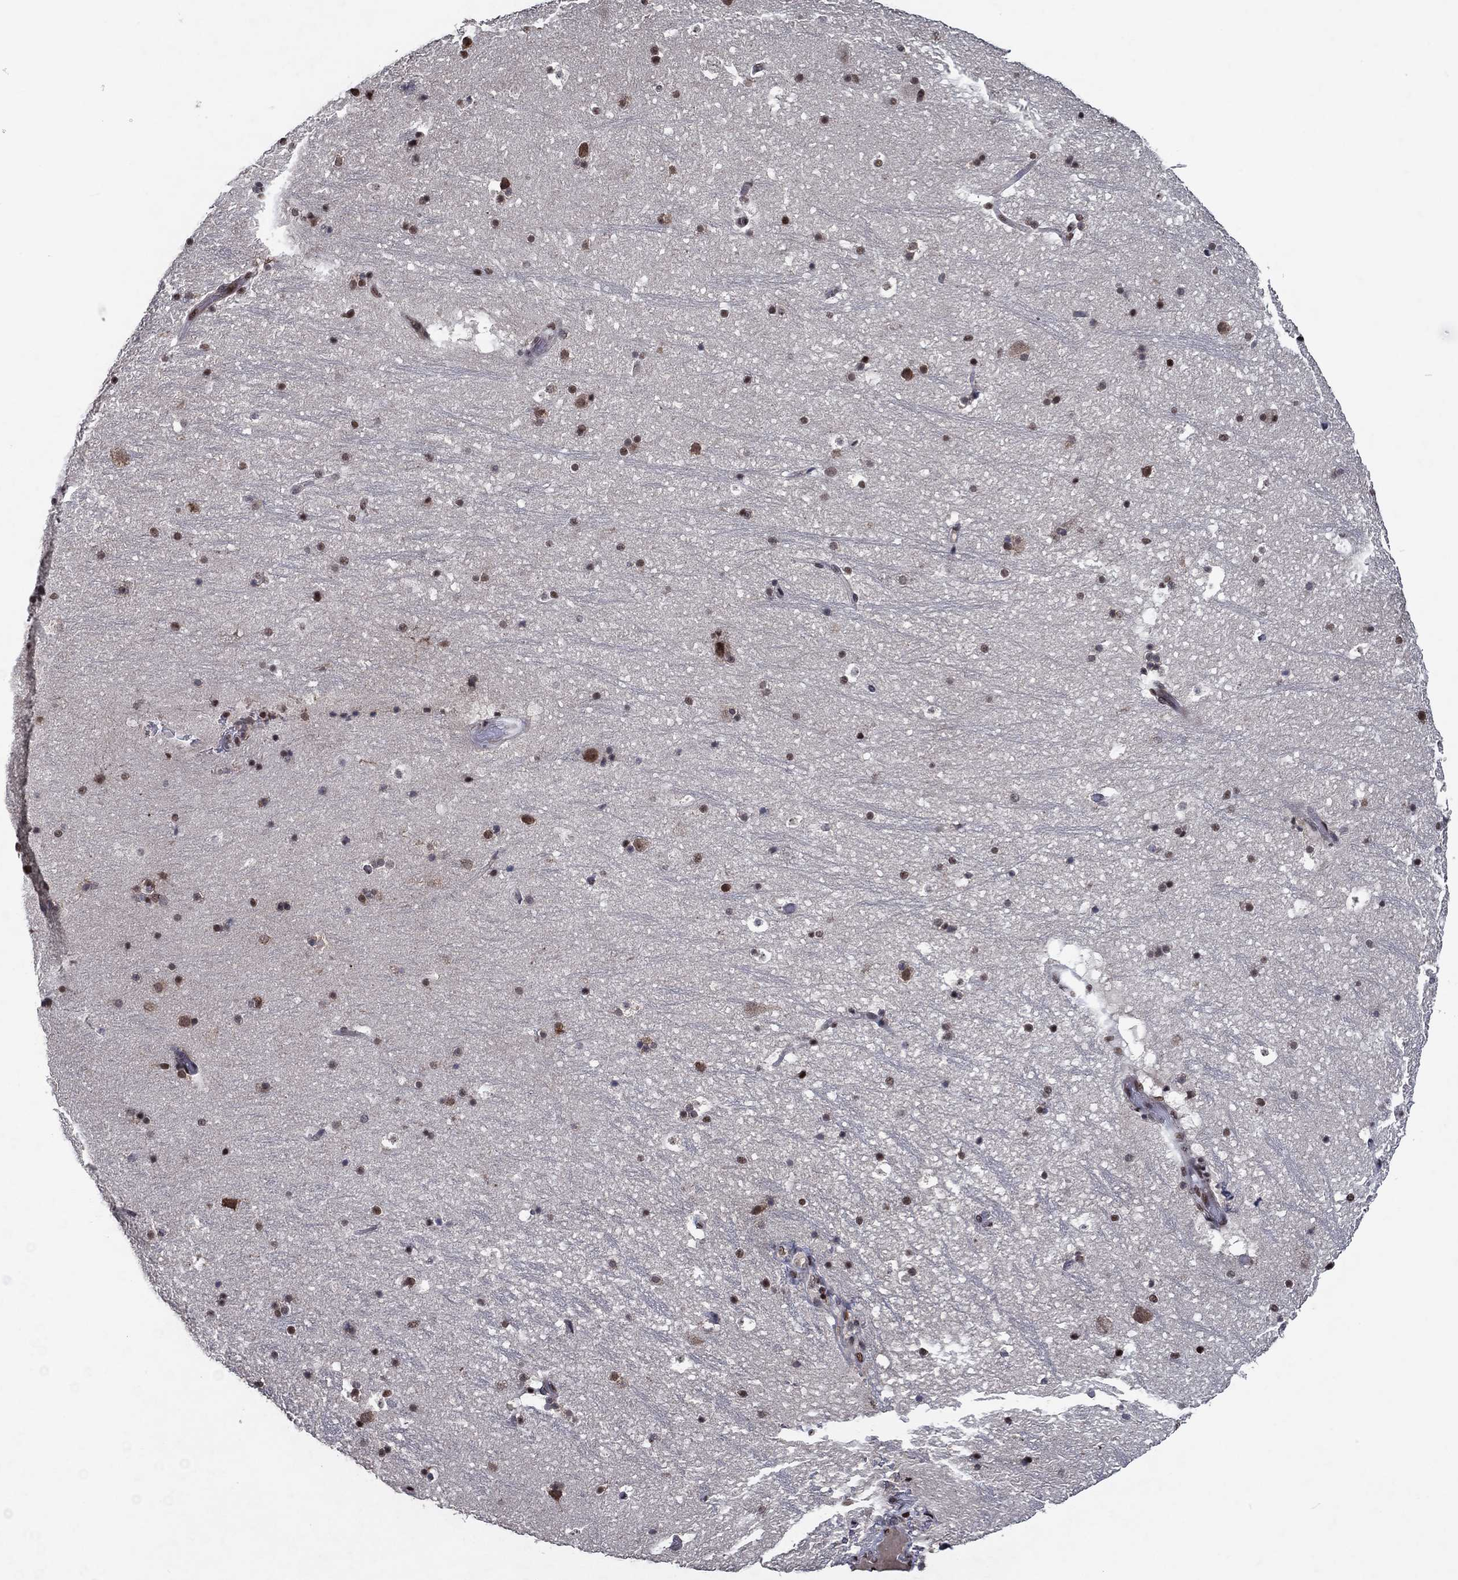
{"staining": {"intensity": "moderate", "quantity": ">75%", "location": "nuclear"}, "tissue": "hippocampus", "cell_type": "Glial cells", "image_type": "normal", "snomed": [{"axis": "morphology", "description": "Normal tissue, NOS"}, {"axis": "topography", "description": "Hippocampus"}], "caption": "Immunohistochemistry of benign human hippocampus shows medium levels of moderate nuclear expression in about >75% of glial cells. (Brightfield microscopy of DAB IHC at high magnification).", "gene": "ZBTB42", "patient": {"sex": "male", "age": 51}}